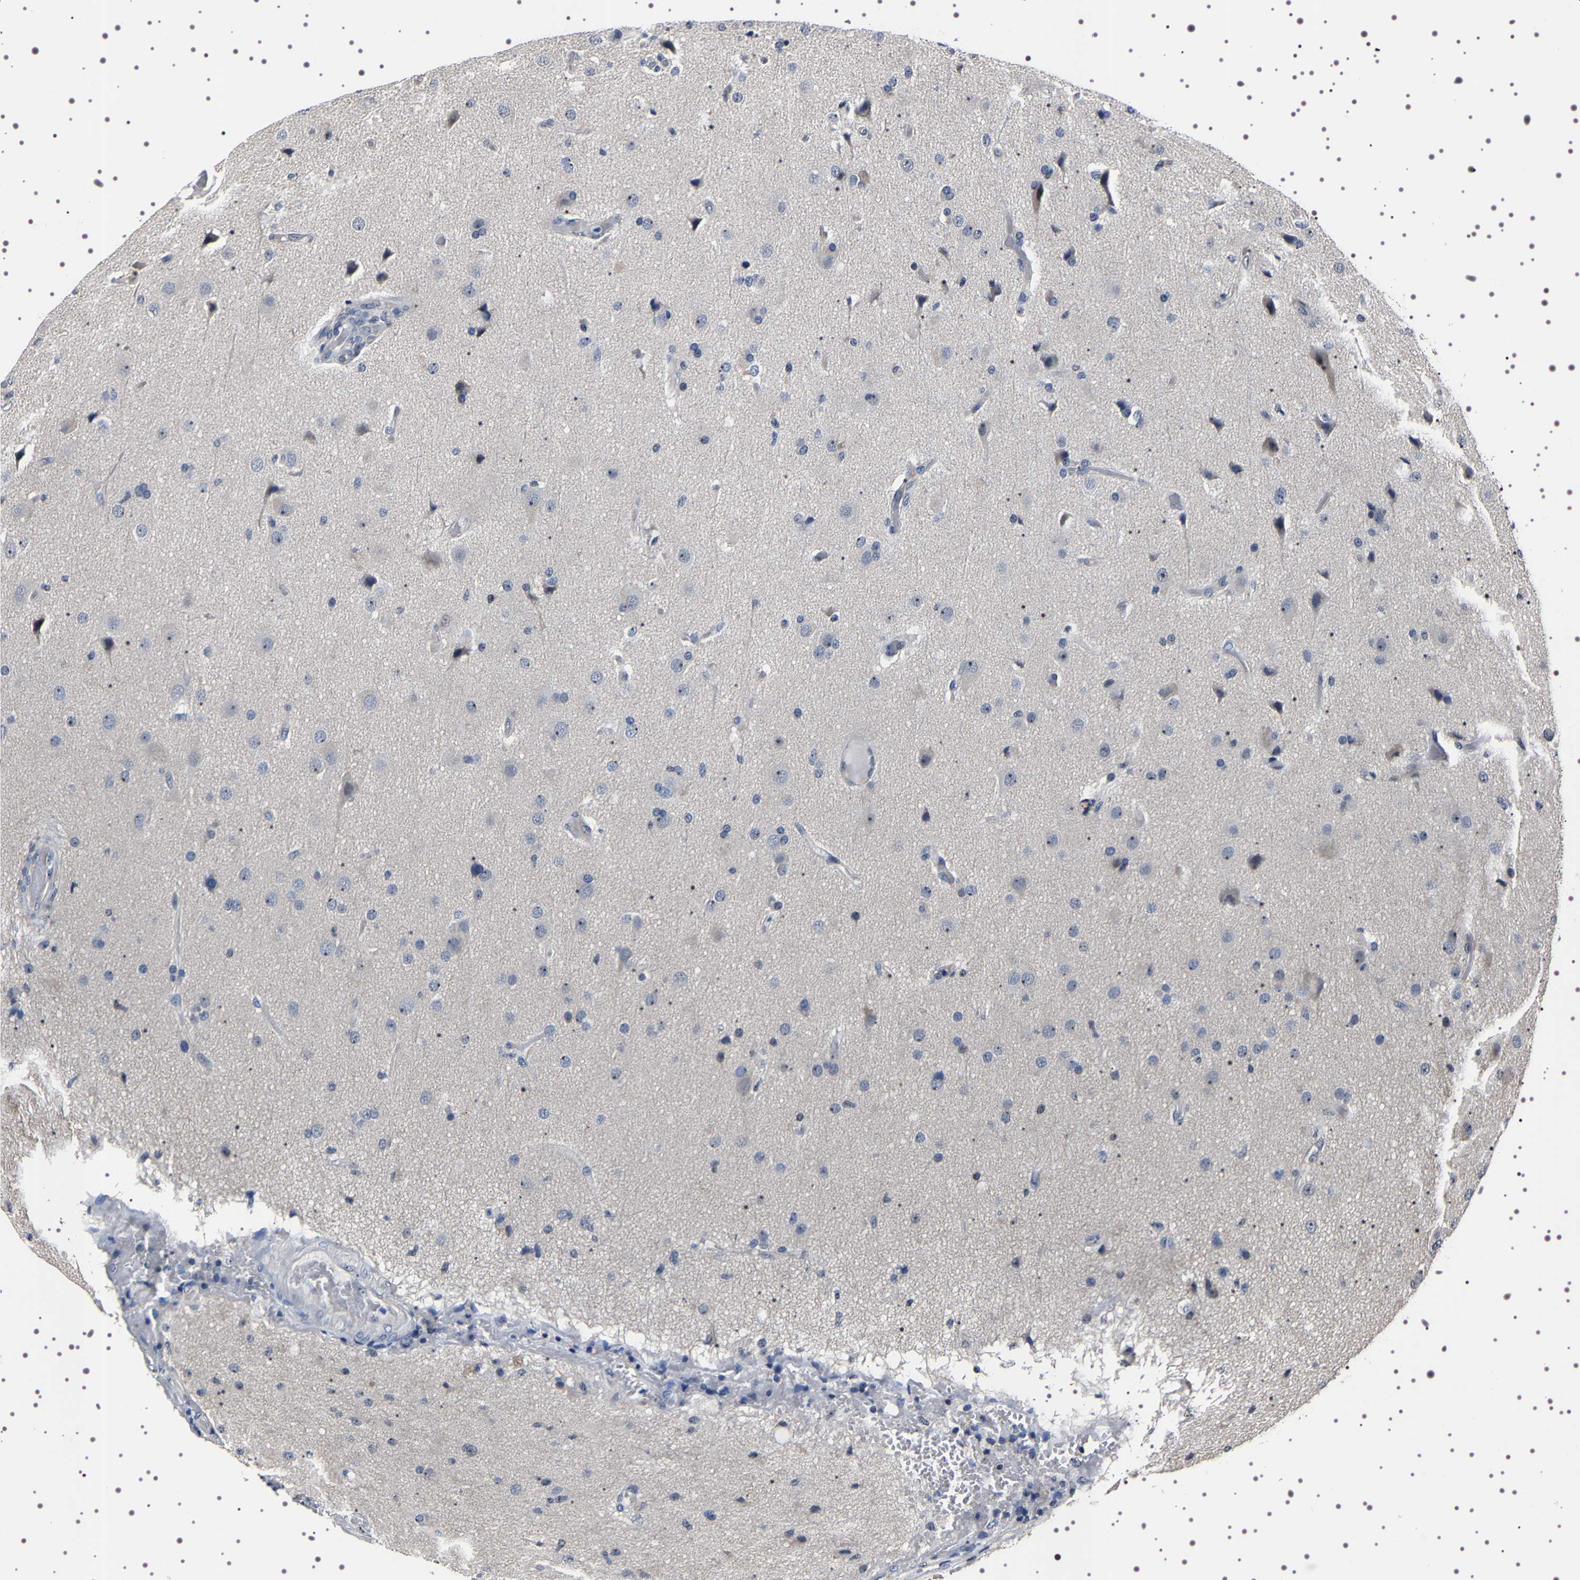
{"staining": {"intensity": "weak", "quantity": "<25%", "location": "nuclear"}, "tissue": "glioma", "cell_type": "Tumor cells", "image_type": "cancer", "snomed": [{"axis": "morphology", "description": "Normal tissue, NOS"}, {"axis": "morphology", "description": "Glioma, malignant, High grade"}, {"axis": "topography", "description": "Cerebral cortex"}], "caption": "Human malignant glioma (high-grade) stained for a protein using IHC demonstrates no positivity in tumor cells.", "gene": "GNL3", "patient": {"sex": "male", "age": 77}}